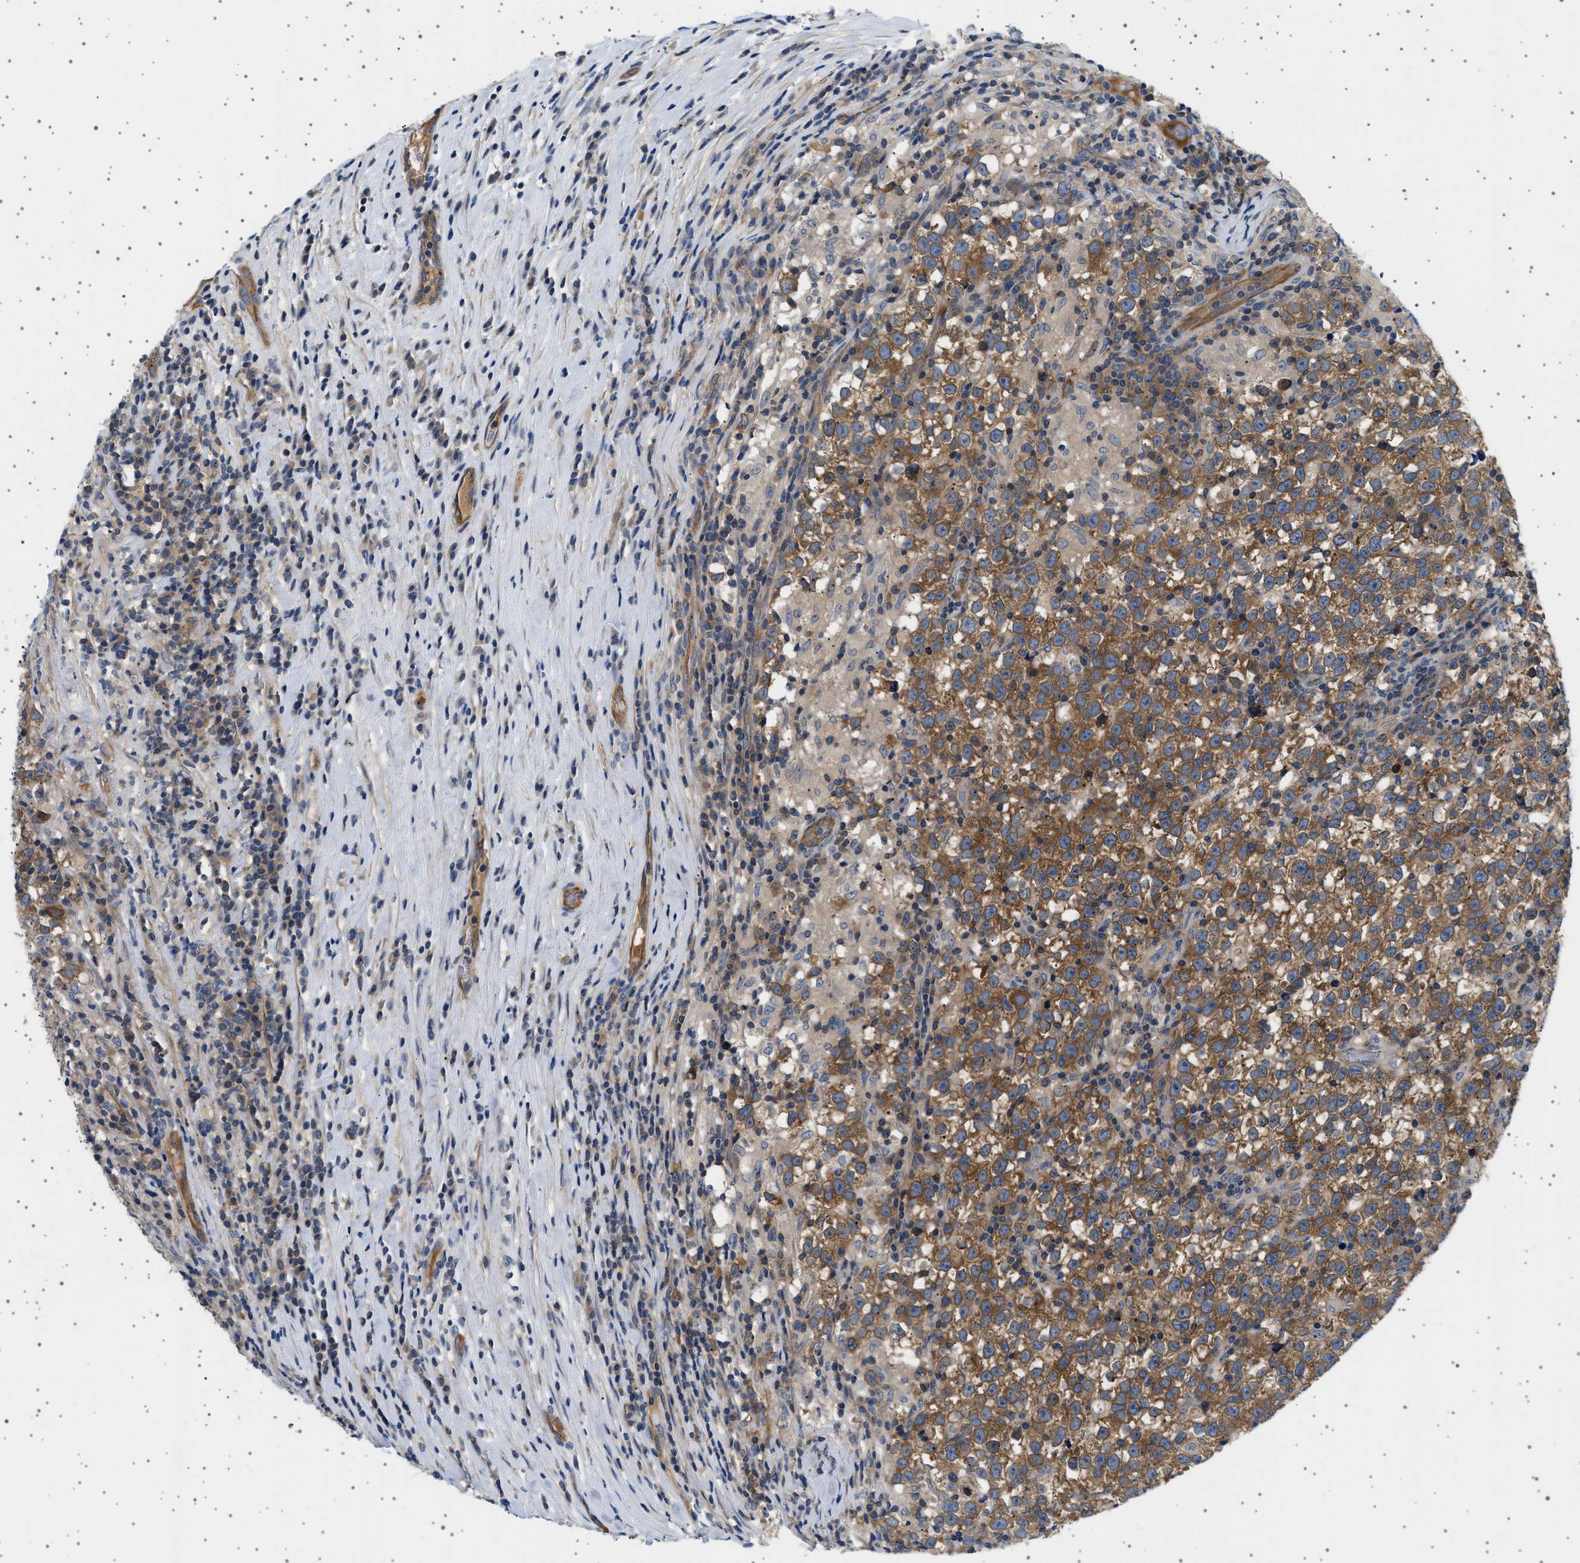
{"staining": {"intensity": "moderate", "quantity": ">75%", "location": "cytoplasmic/membranous"}, "tissue": "testis cancer", "cell_type": "Tumor cells", "image_type": "cancer", "snomed": [{"axis": "morphology", "description": "Normal tissue, NOS"}, {"axis": "morphology", "description": "Seminoma, NOS"}, {"axis": "topography", "description": "Testis"}], "caption": "Tumor cells show medium levels of moderate cytoplasmic/membranous positivity in approximately >75% of cells in human testis seminoma. (brown staining indicates protein expression, while blue staining denotes nuclei).", "gene": "PLPP6", "patient": {"sex": "male", "age": 43}}